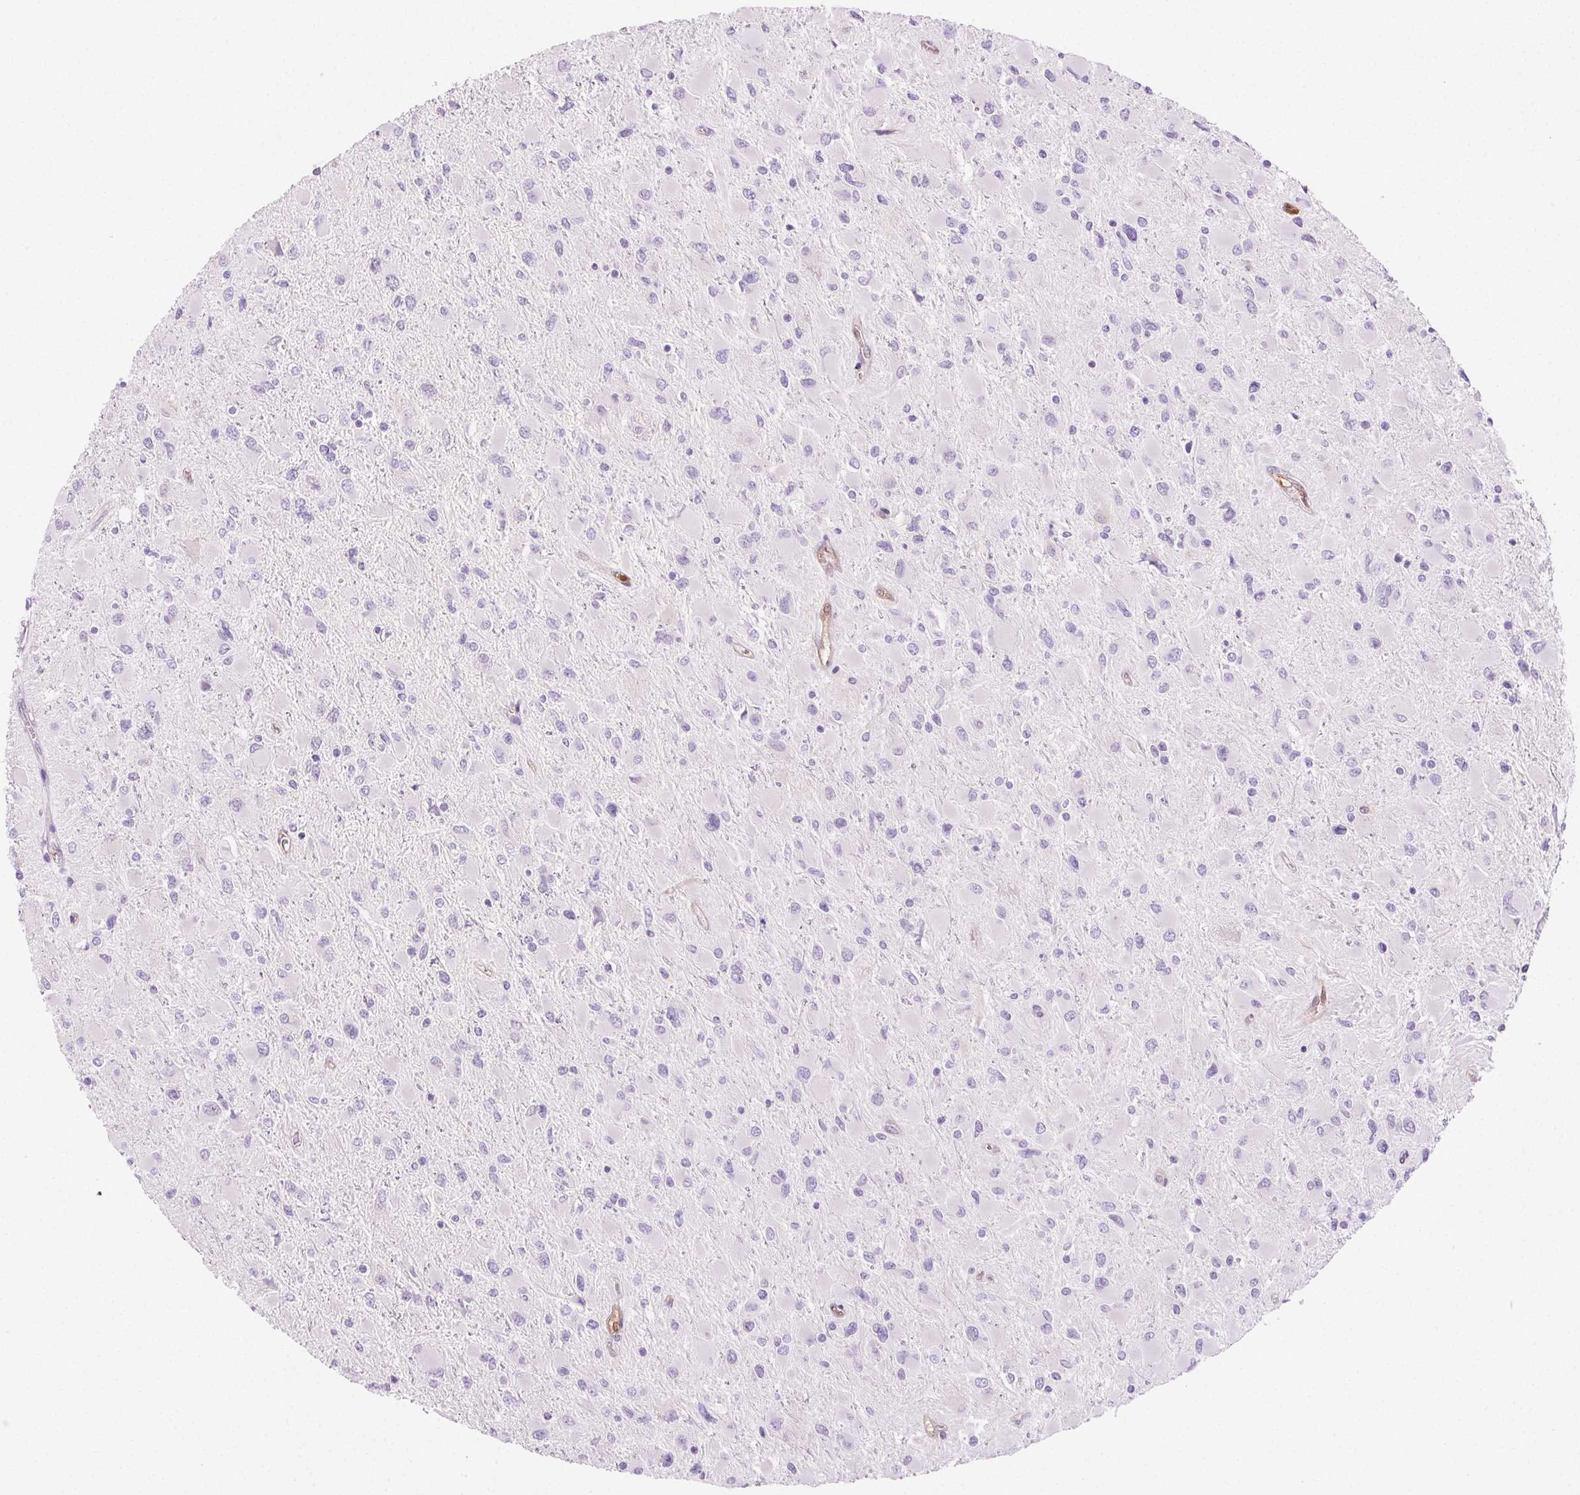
{"staining": {"intensity": "negative", "quantity": "none", "location": "none"}, "tissue": "glioma", "cell_type": "Tumor cells", "image_type": "cancer", "snomed": [{"axis": "morphology", "description": "Glioma, malignant, High grade"}, {"axis": "topography", "description": "Cerebral cortex"}], "caption": "A micrograph of malignant high-grade glioma stained for a protein exhibits no brown staining in tumor cells. The staining is performed using DAB brown chromogen with nuclei counter-stained in using hematoxylin.", "gene": "TMEM45A", "patient": {"sex": "female", "age": 36}}